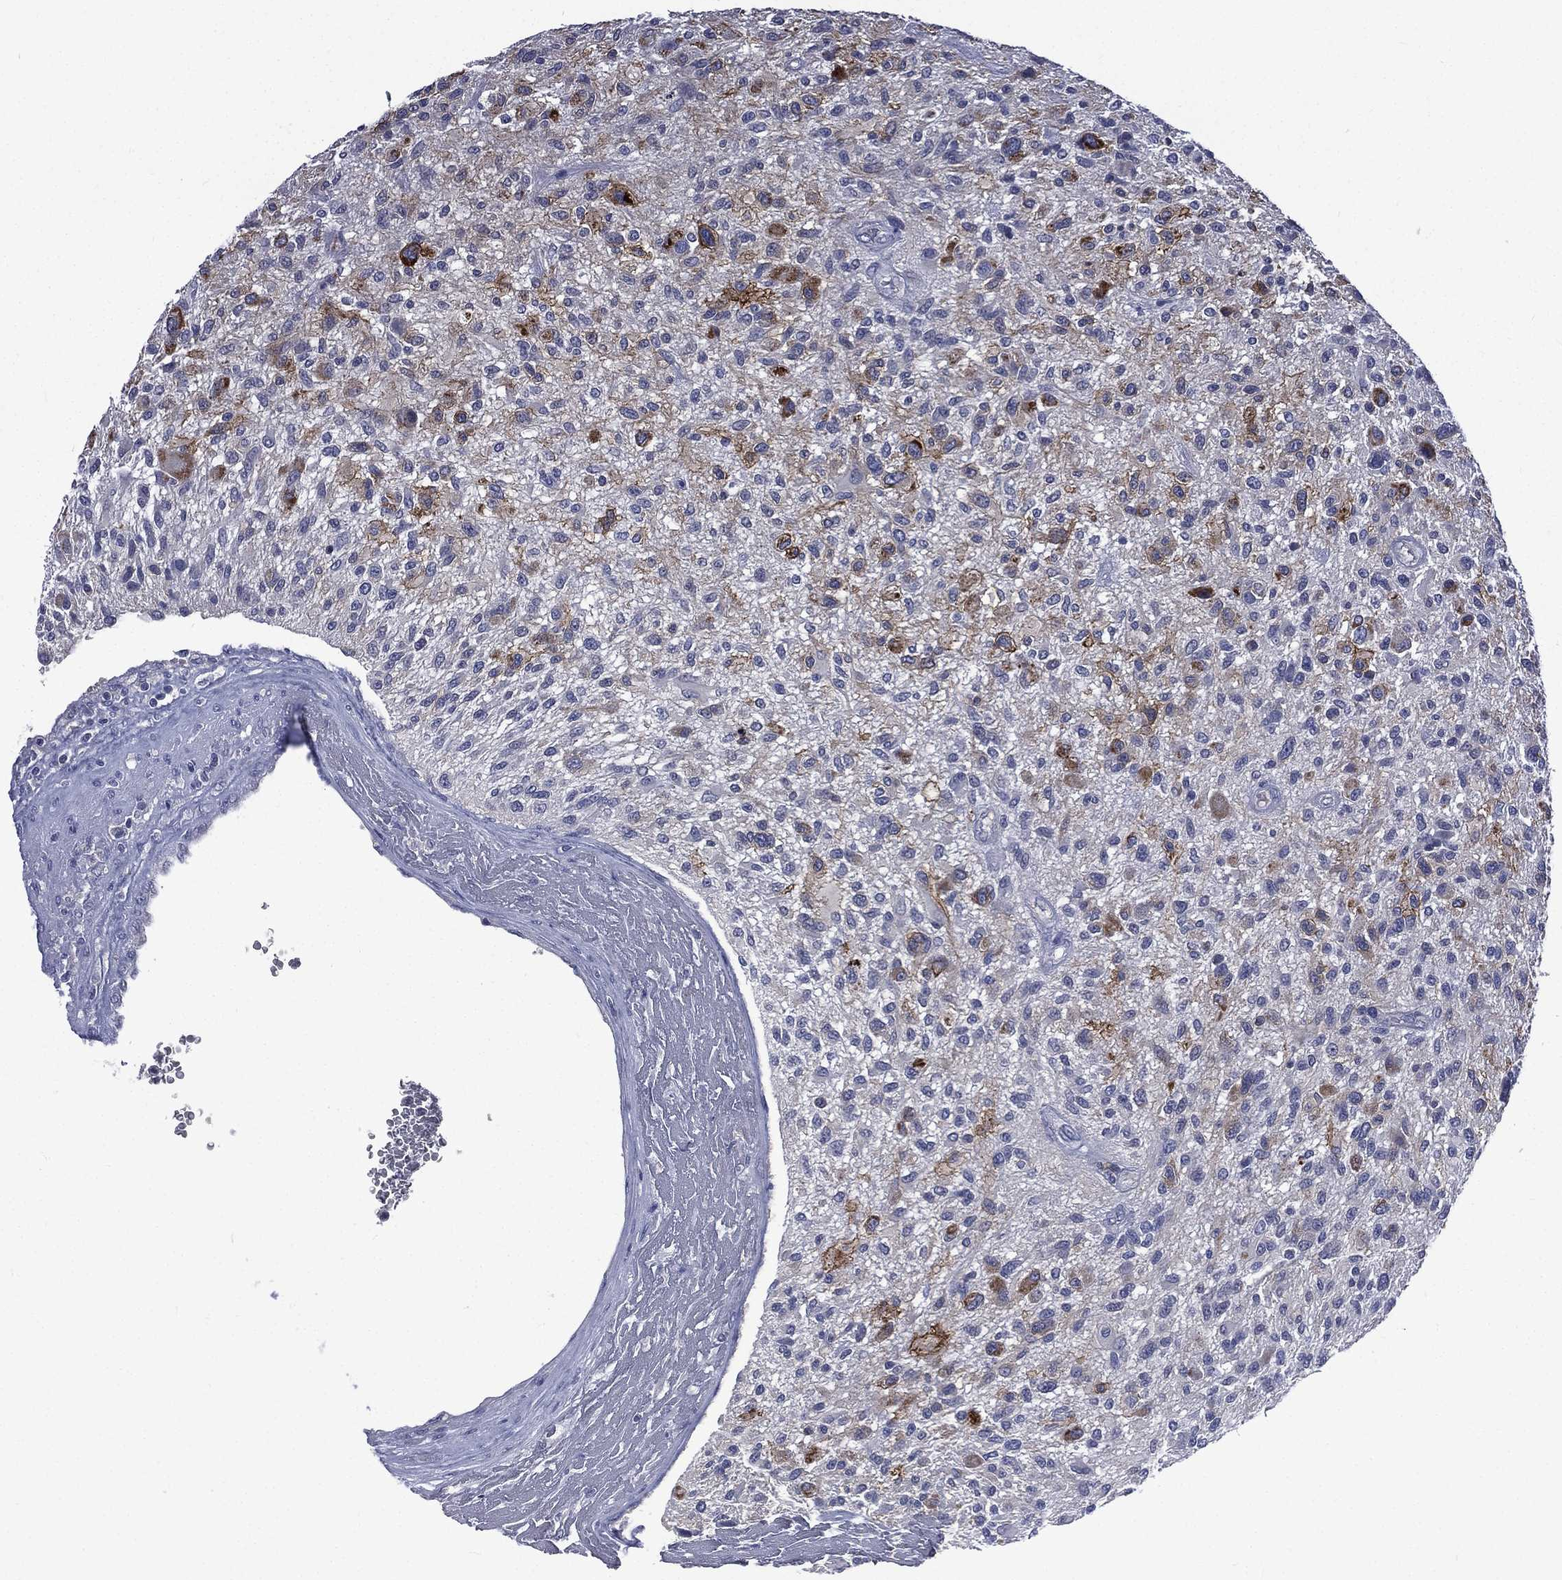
{"staining": {"intensity": "moderate", "quantity": "<25%", "location": "cytoplasmic/membranous"}, "tissue": "glioma", "cell_type": "Tumor cells", "image_type": "cancer", "snomed": [{"axis": "morphology", "description": "Glioma, malignant, High grade"}, {"axis": "topography", "description": "Brain"}], "caption": "A high-resolution micrograph shows immunohistochemistry staining of glioma, which reveals moderate cytoplasmic/membranous expression in about <25% of tumor cells. The protein is stained brown, and the nuclei are stained in blue (DAB (3,3'-diaminobenzidine) IHC with brightfield microscopy, high magnification).", "gene": "CA12", "patient": {"sex": "male", "age": 47}}